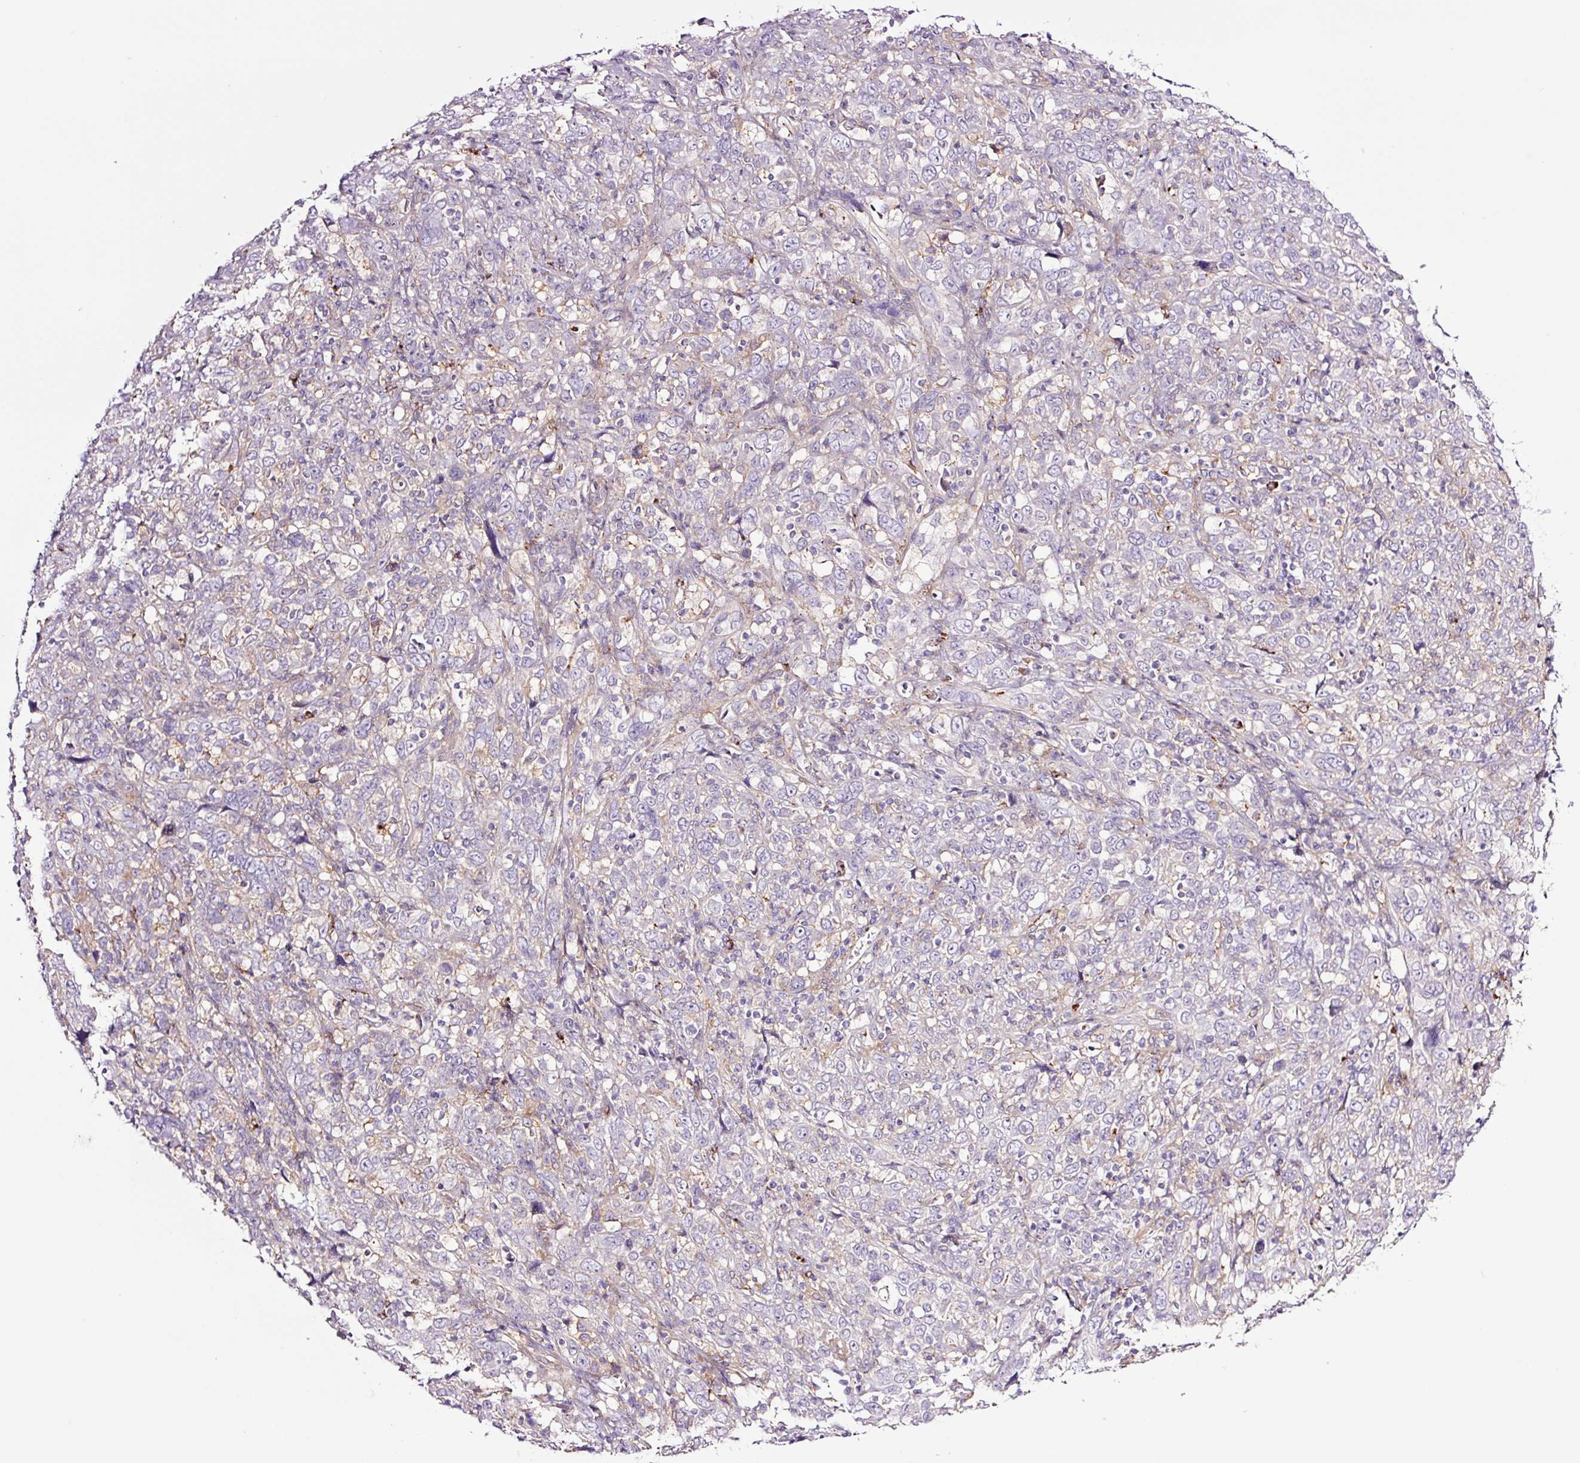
{"staining": {"intensity": "negative", "quantity": "none", "location": "none"}, "tissue": "cervical cancer", "cell_type": "Tumor cells", "image_type": "cancer", "snomed": [{"axis": "morphology", "description": "Squamous cell carcinoma, NOS"}, {"axis": "topography", "description": "Cervix"}], "caption": "IHC histopathology image of human cervical cancer (squamous cell carcinoma) stained for a protein (brown), which exhibits no expression in tumor cells.", "gene": "SH2D6", "patient": {"sex": "female", "age": 46}}